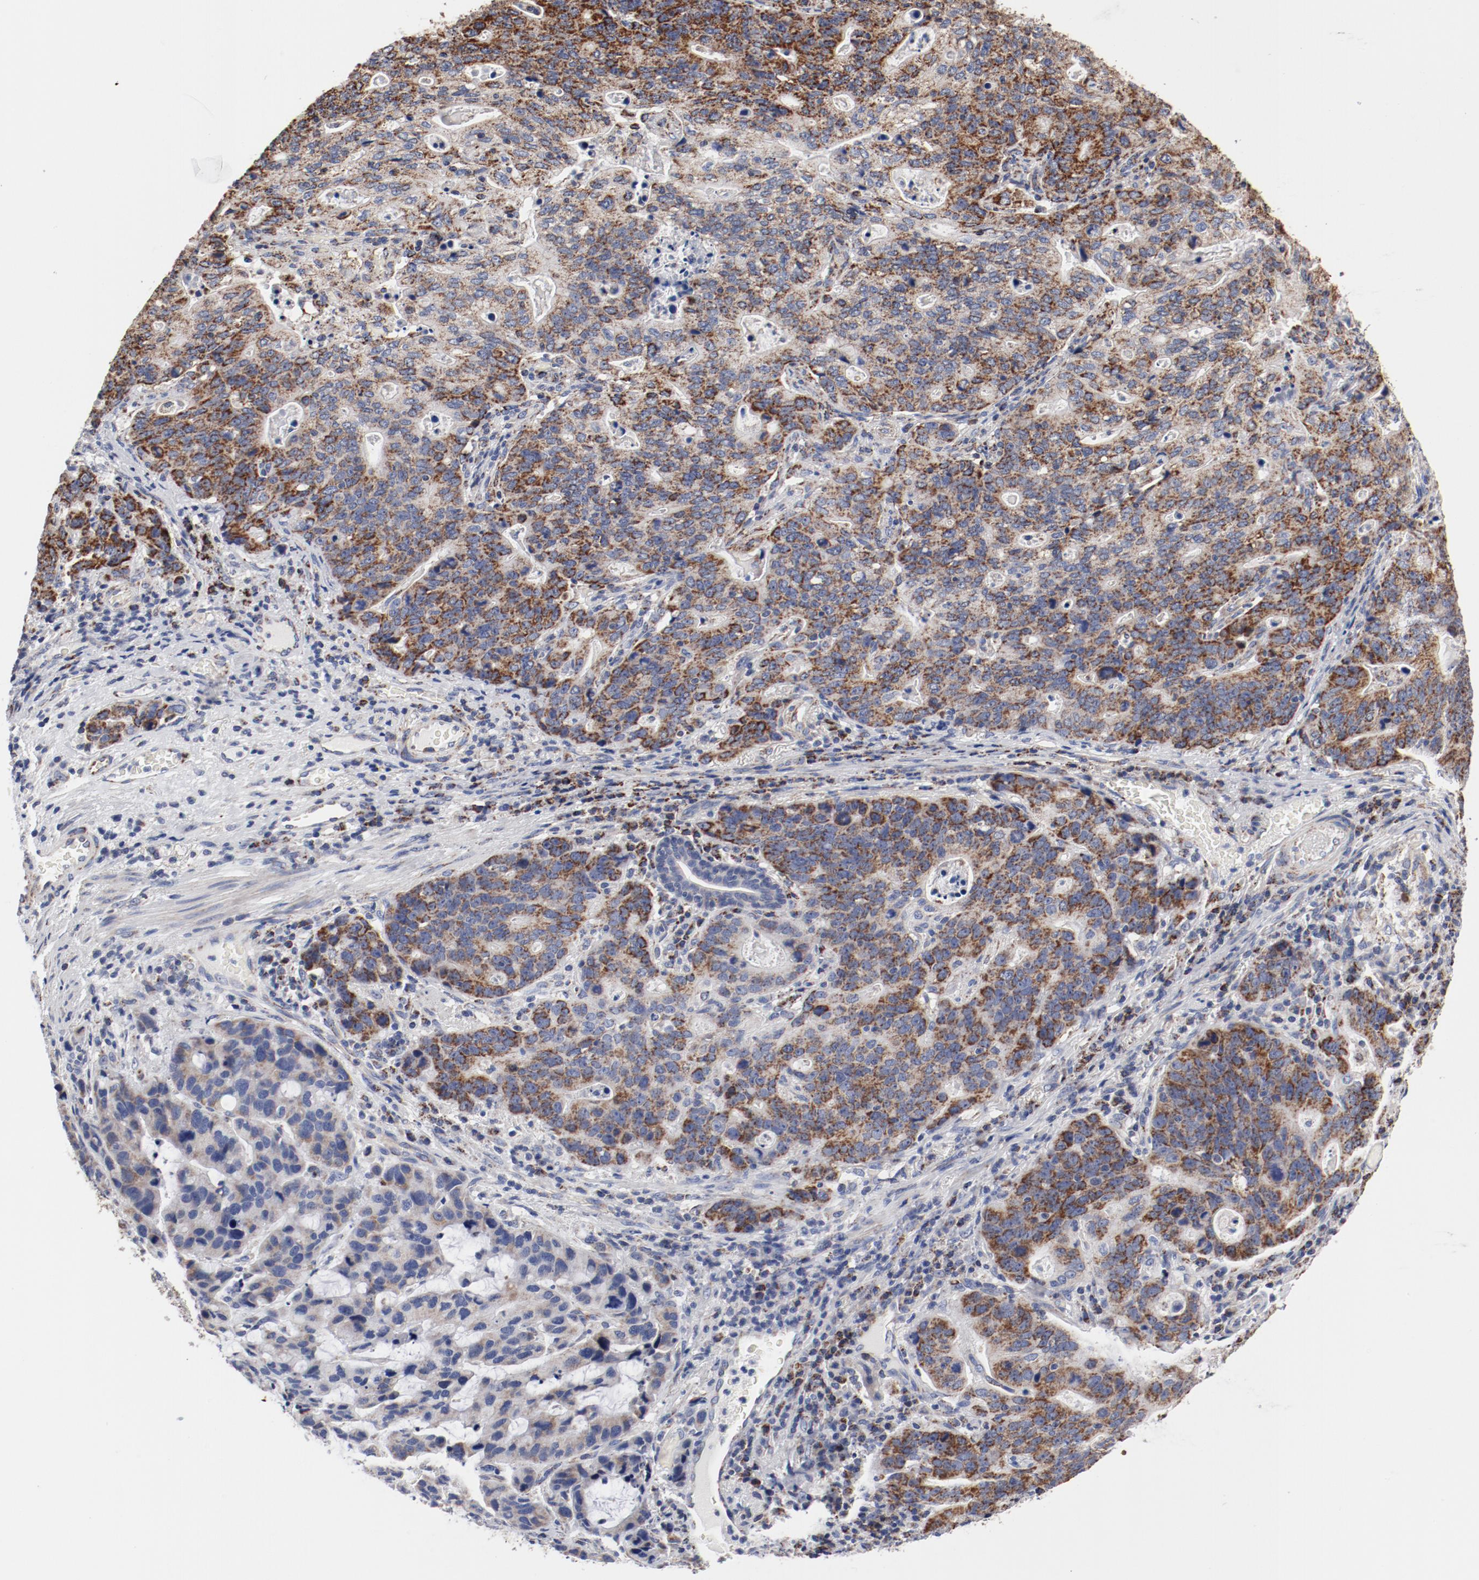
{"staining": {"intensity": "moderate", "quantity": ">75%", "location": "cytoplasmic/membranous"}, "tissue": "stomach cancer", "cell_type": "Tumor cells", "image_type": "cancer", "snomed": [{"axis": "morphology", "description": "Adenocarcinoma, NOS"}, {"axis": "topography", "description": "Esophagus"}, {"axis": "topography", "description": "Stomach"}], "caption": "Immunohistochemical staining of human stomach cancer demonstrates moderate cytoplasmic/membranous protein positivity in approximately >75% of tumor cells.", "gene": "NDUFV2", "patient": {"sex": "male", "age": 74}}